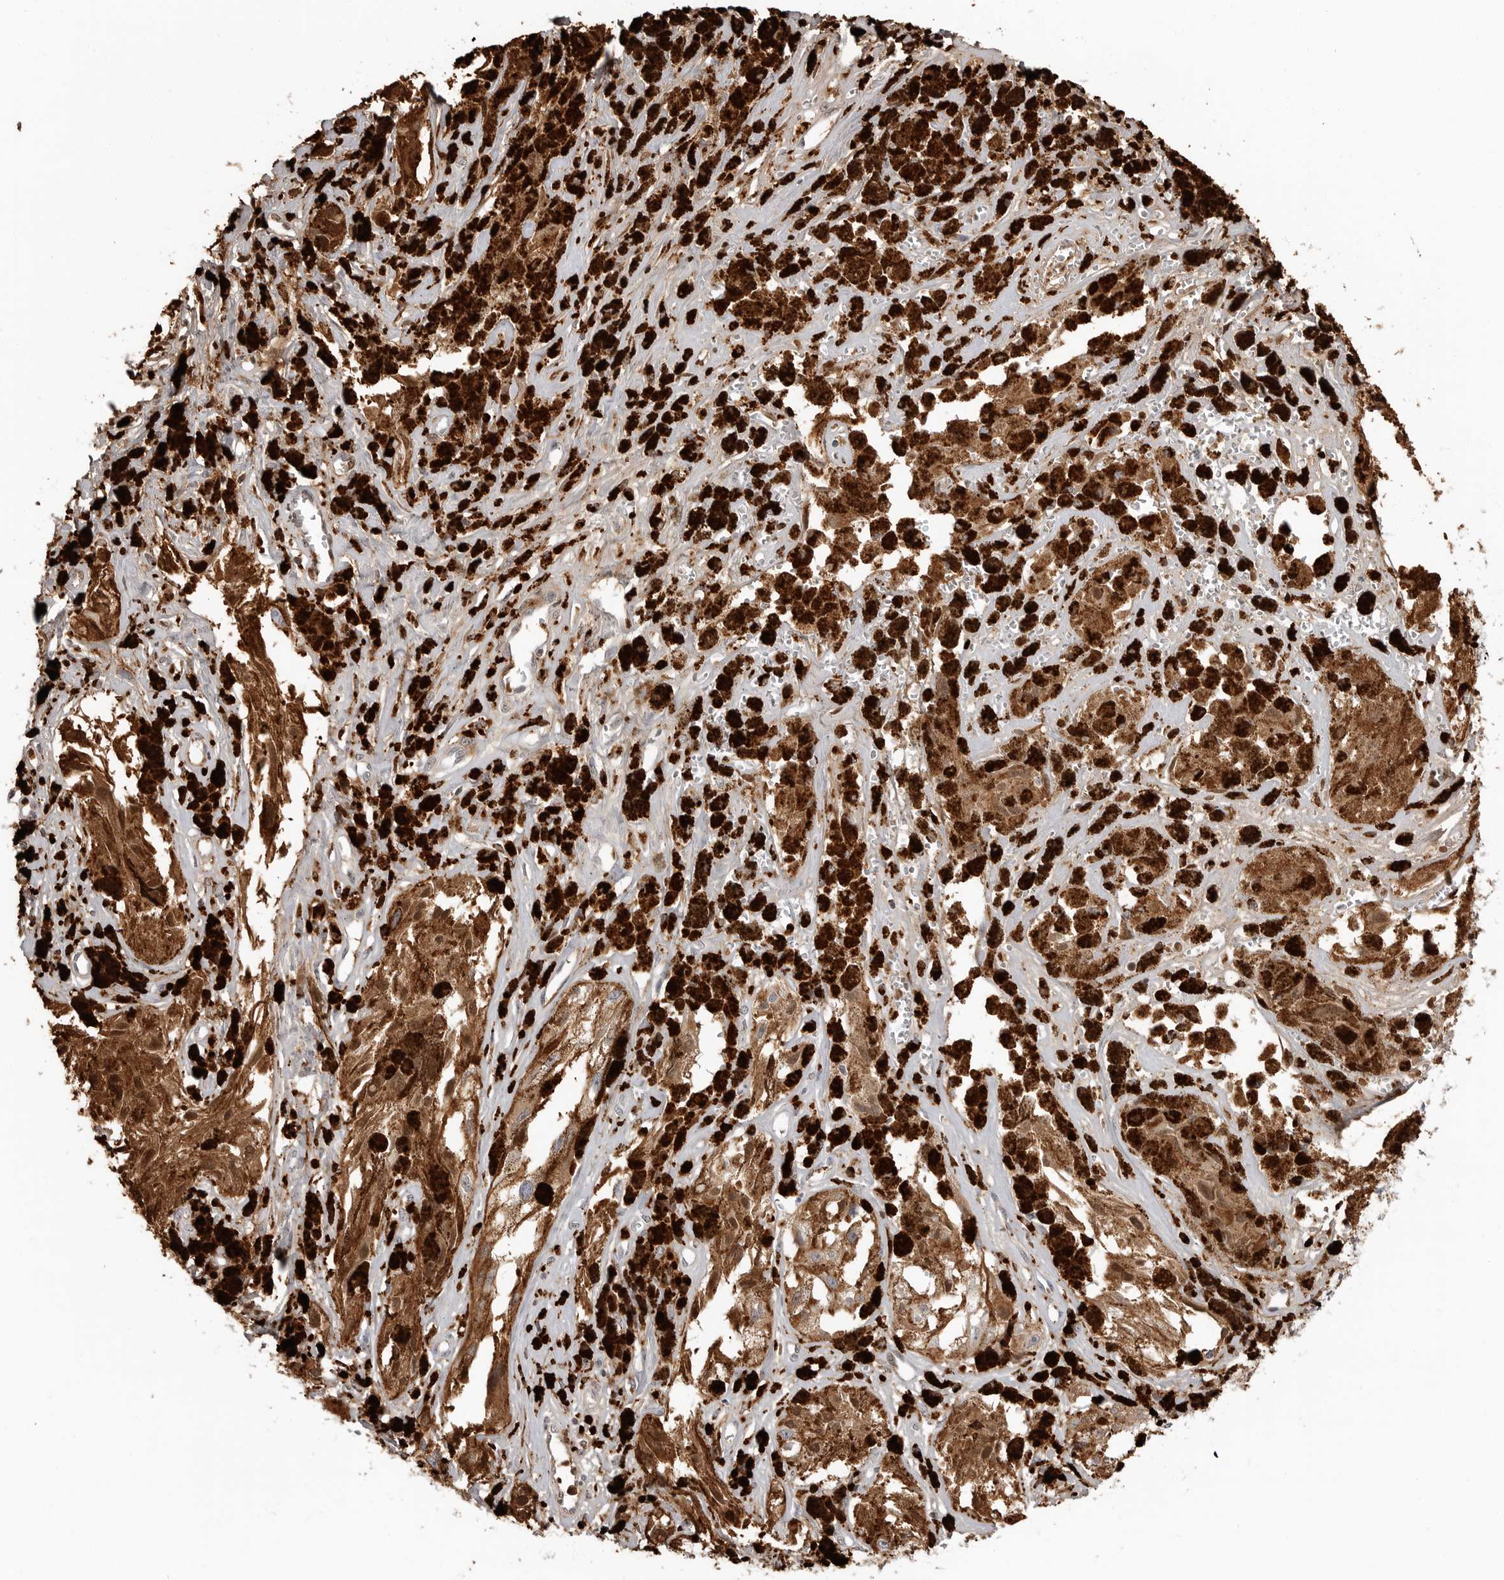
{"staining": {"intensity": "moderate", "quantity": ">75%", "location": "cytoplasmic/membranous"}, "tissue": "melanoma", "cell_type": "Tumor cells", "image_type": "cancer", "snomed": [{"axis": "morphology", "description": "Malignant melanoma, NOS"}, {"axis": "topography", "description": "Skin"}], "caption": "Protein expression analysis of human malignant melanoma reveals moderate cytoplasmic/membranous positivity in approximately >75% of tumor cells.", "gene": "IFI30", "patient": {"sex": "male", "age": 88}}